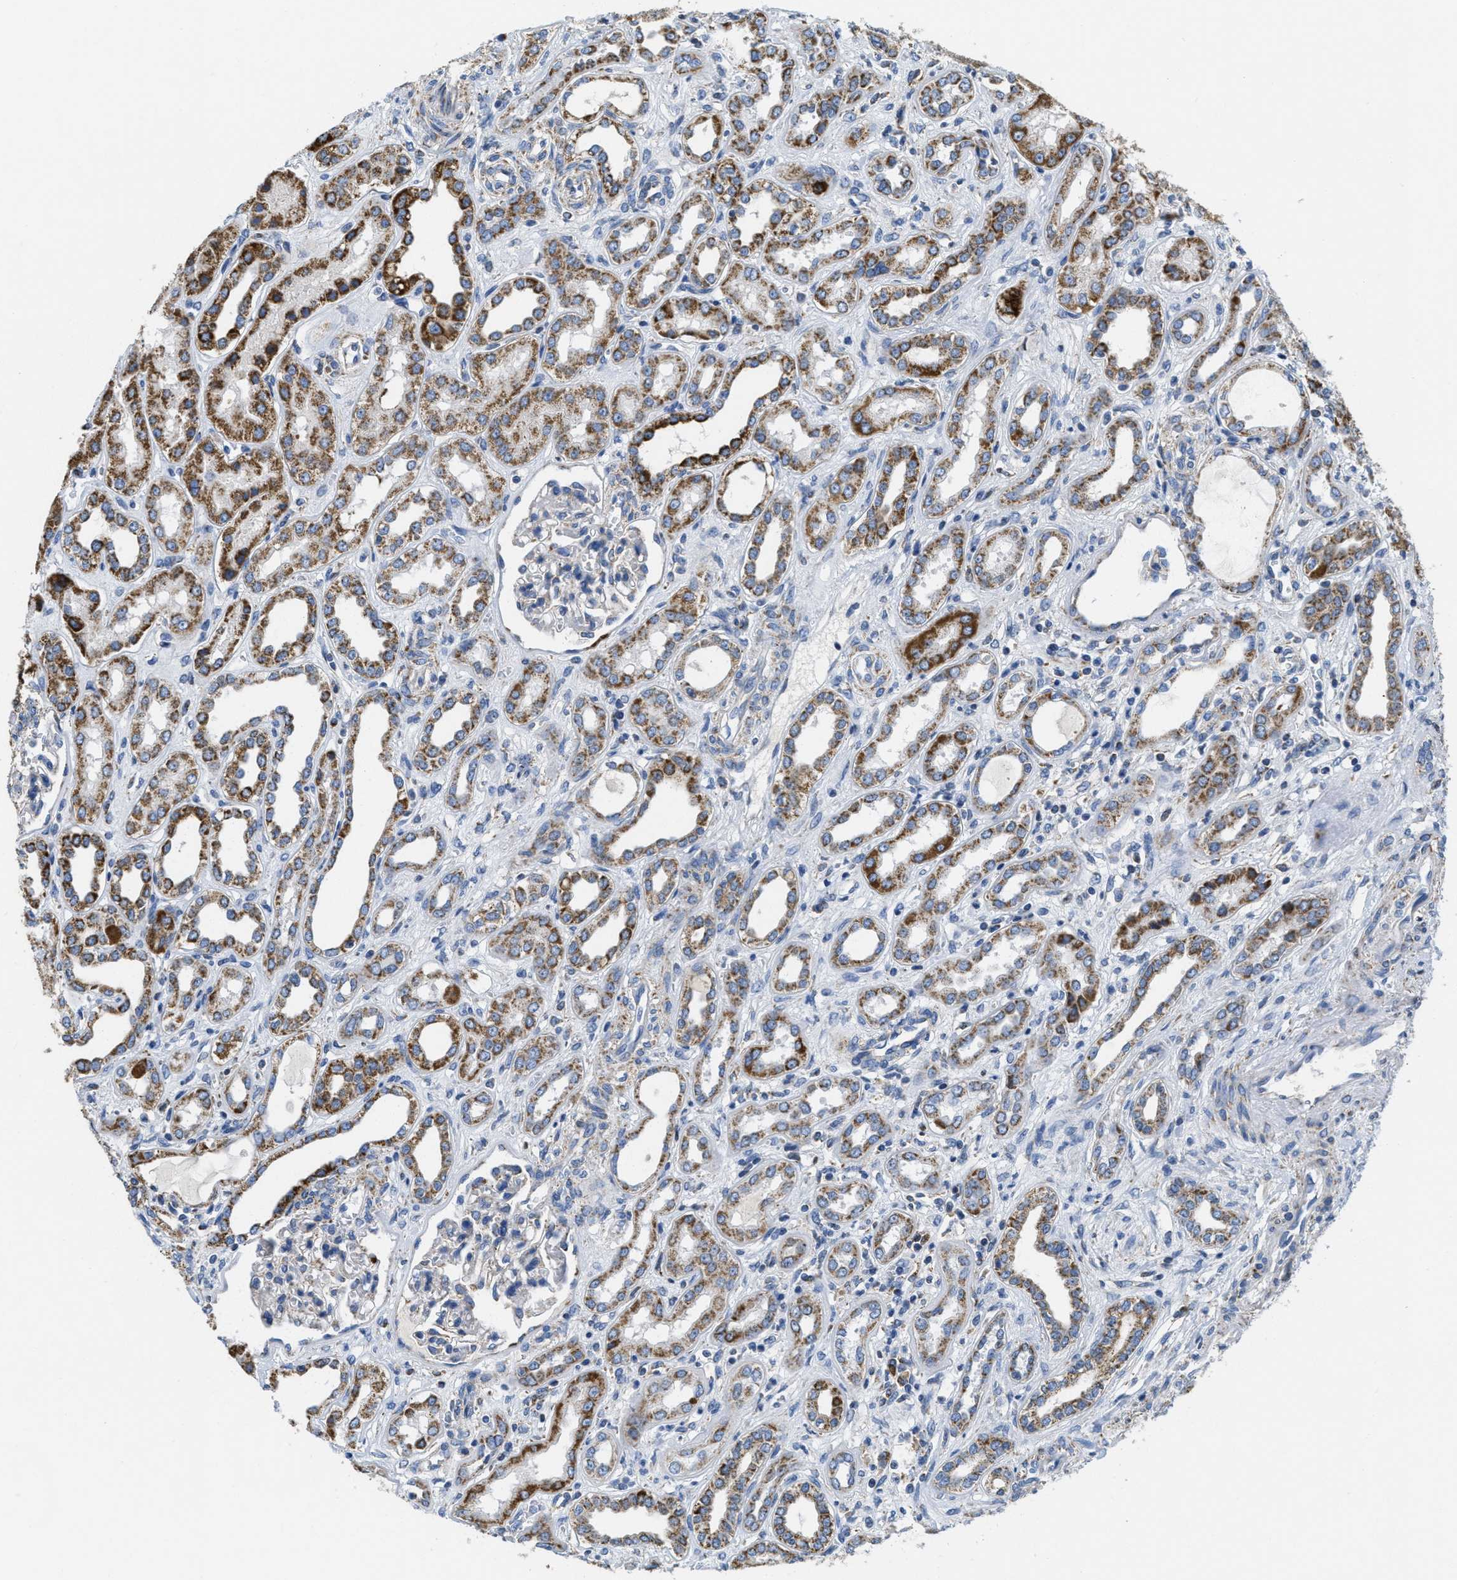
{"staining": {"intensity": "weak", "quantity": "<25%", "location": "cytoplasmic/membranous"}, "tissue": "kidney", "cell_type": "Cells in glomeruli", "image_type": "normal", "snomed": [{"axis": "morphology", "description": "Normal tissue, NOS"}, {"axis": "topography", "description": "Kidney"}], "caption": "DAB (3,3'-diaminobenzidine) immunohistochemical staining of benign human kidney shows no significant positivity in cells in glomeruli. (DAB (3,3'-diaminobenzidine) IHC, high magnification).", "gene": "KCNJ5", "patient": {"sex": "male", "age": 59}}